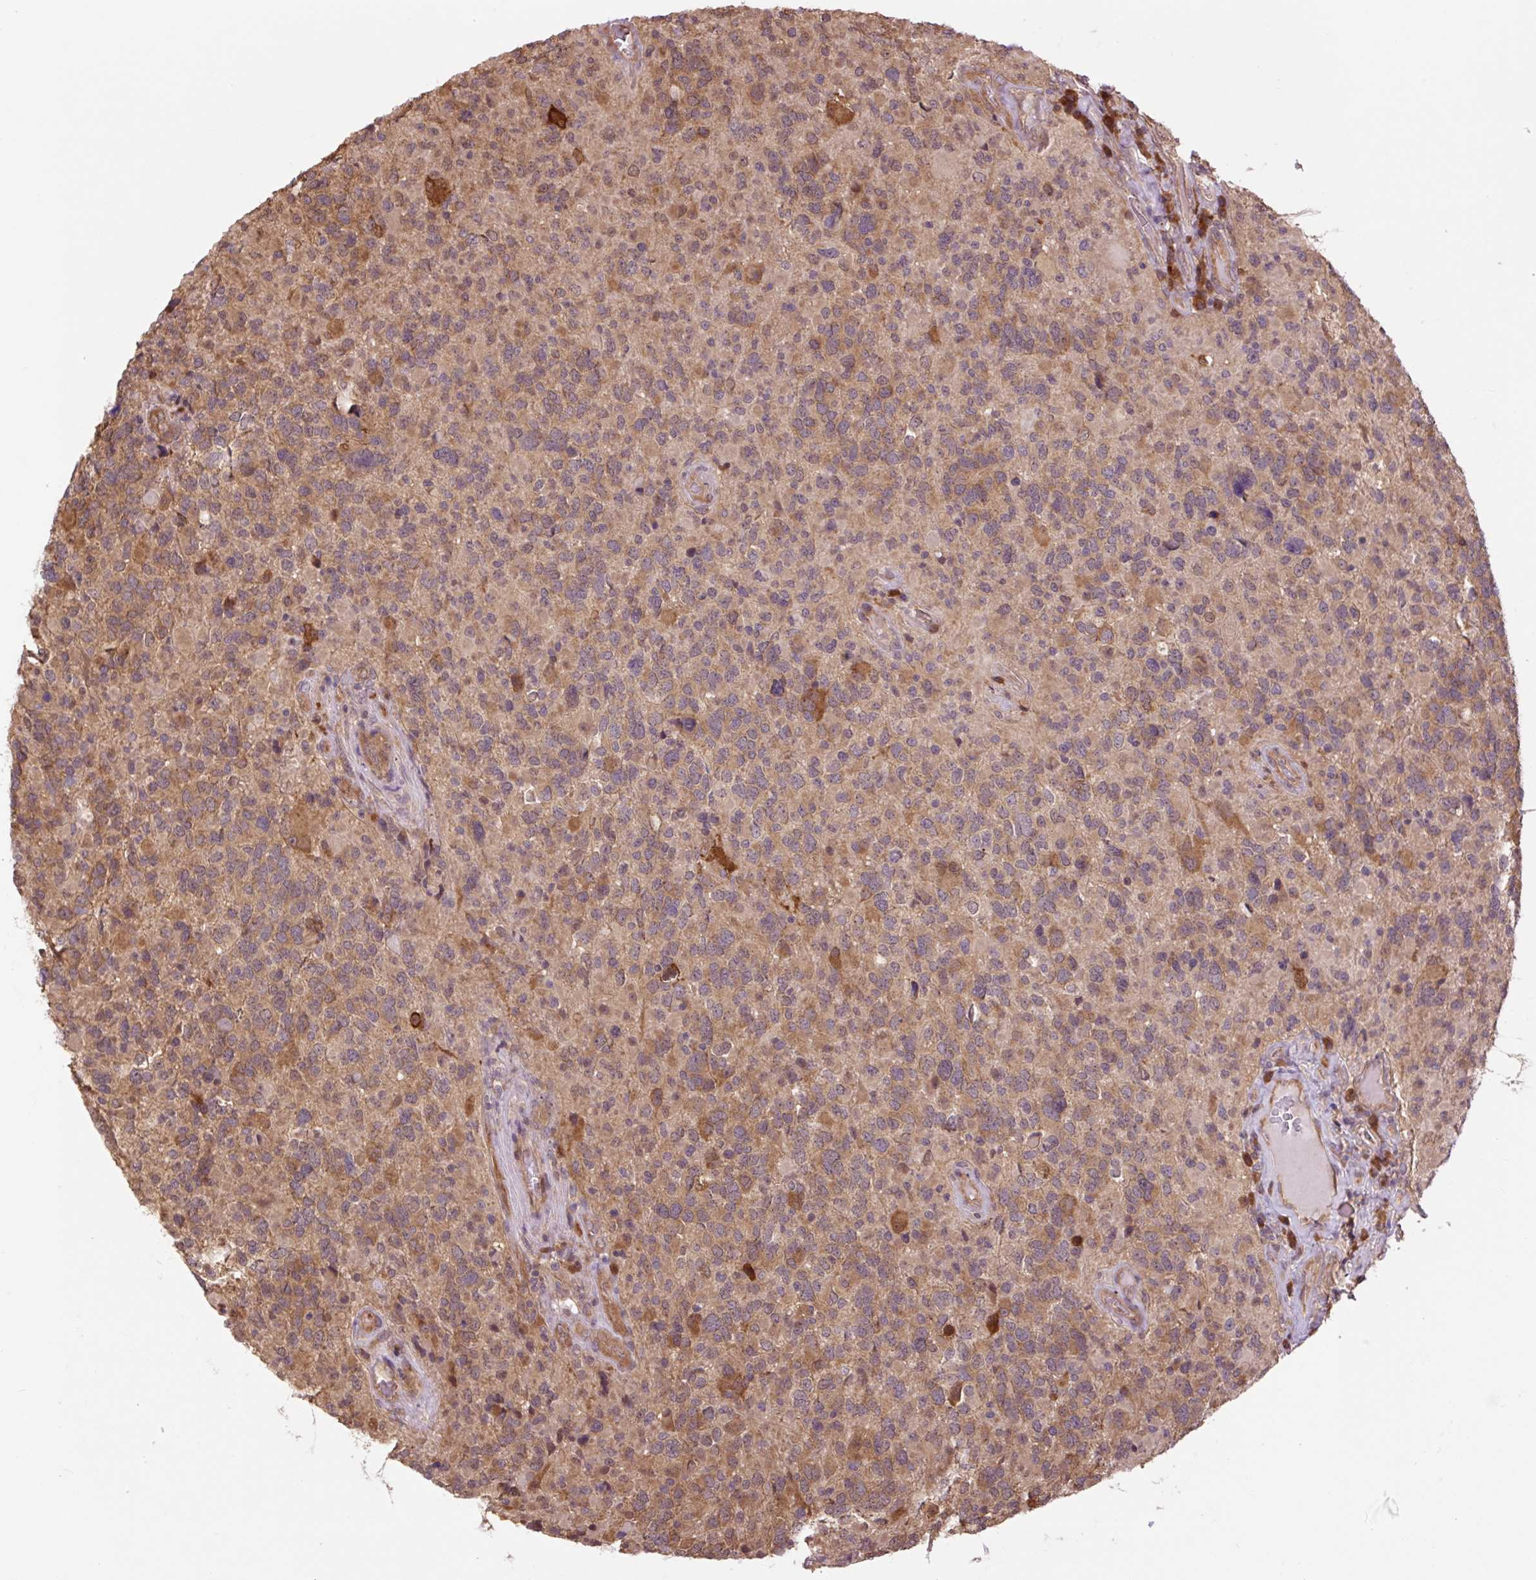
{"staining": {"intensity": "moderate", "quantity": ">75%", "location": "cytoplasmic/membranous"}, "tissue": "glioma", "cell_type": "Tumor cells", "image_type": "cancer", "snomed": [{"axis": "morphology", "description": "Glioma, malignant, High grade"}, {"axis": "topography", "description": "Brain"}], "caption": "The image shows staining of malignant glioma (high-grade), revealing moderate cytoplasmic/membranous protein positivity (brown color) within tumor cells.", "gene": "TPT1", "patient": {"sex": "female", "age": 40}}